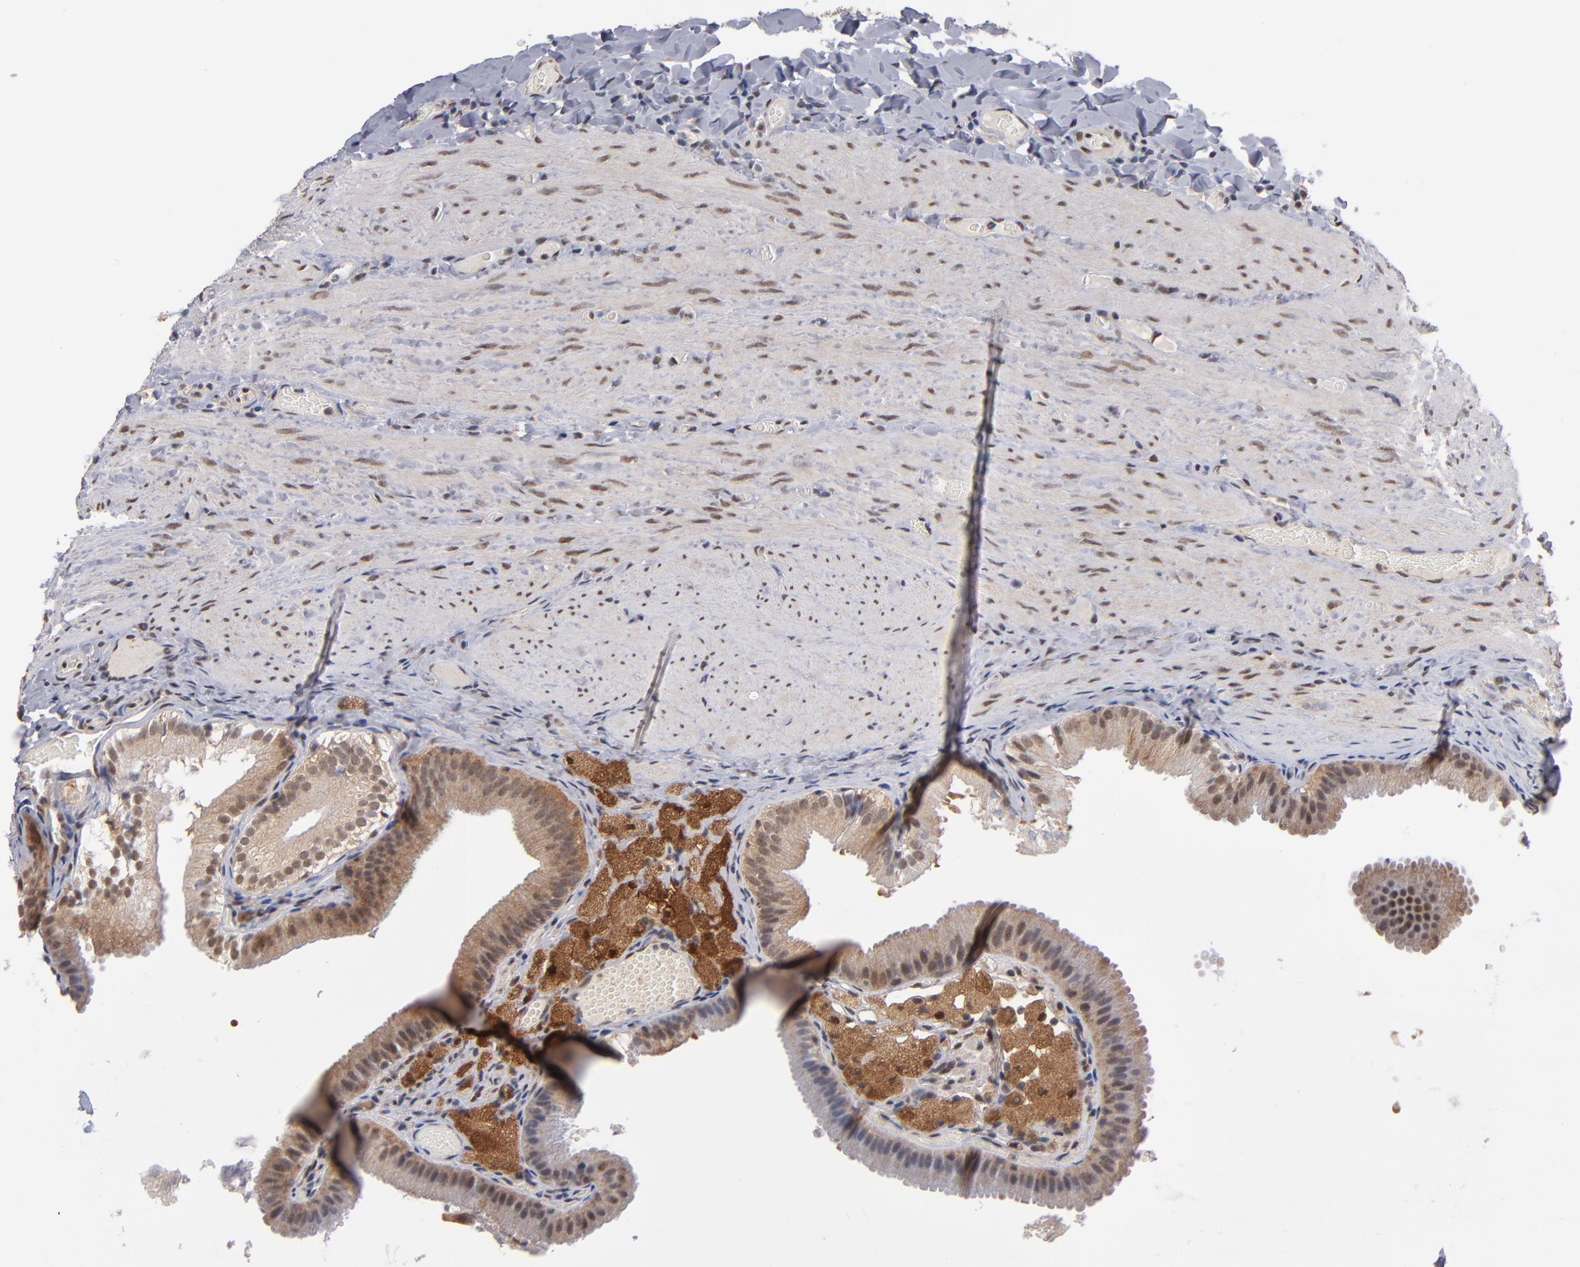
{"staining": {"intensity": "moderate", "quantity": ">75%", "location": "cytoplasmic/membranous,nuclear"}, "tissue": "gallbladder", "cell_type": "Glandular cells", "image_type": "normal", "snomed": [{"axis": "morphology", "description": "Normal tissue, NOS"}, {"axis": "topography", "description": "Gallbladder"}], "caption": "This micrograph shows normal gallbladder stained with immunohistochemistry (IHC) to label a protein in brown. The cytoplasmic/membranous,nuclear of glandular cells show moderate positivity for the protein. Nuclei are counter-stained blue.", "gene": "HUWE1", "patient": {"sex": "female", "age": 24}}